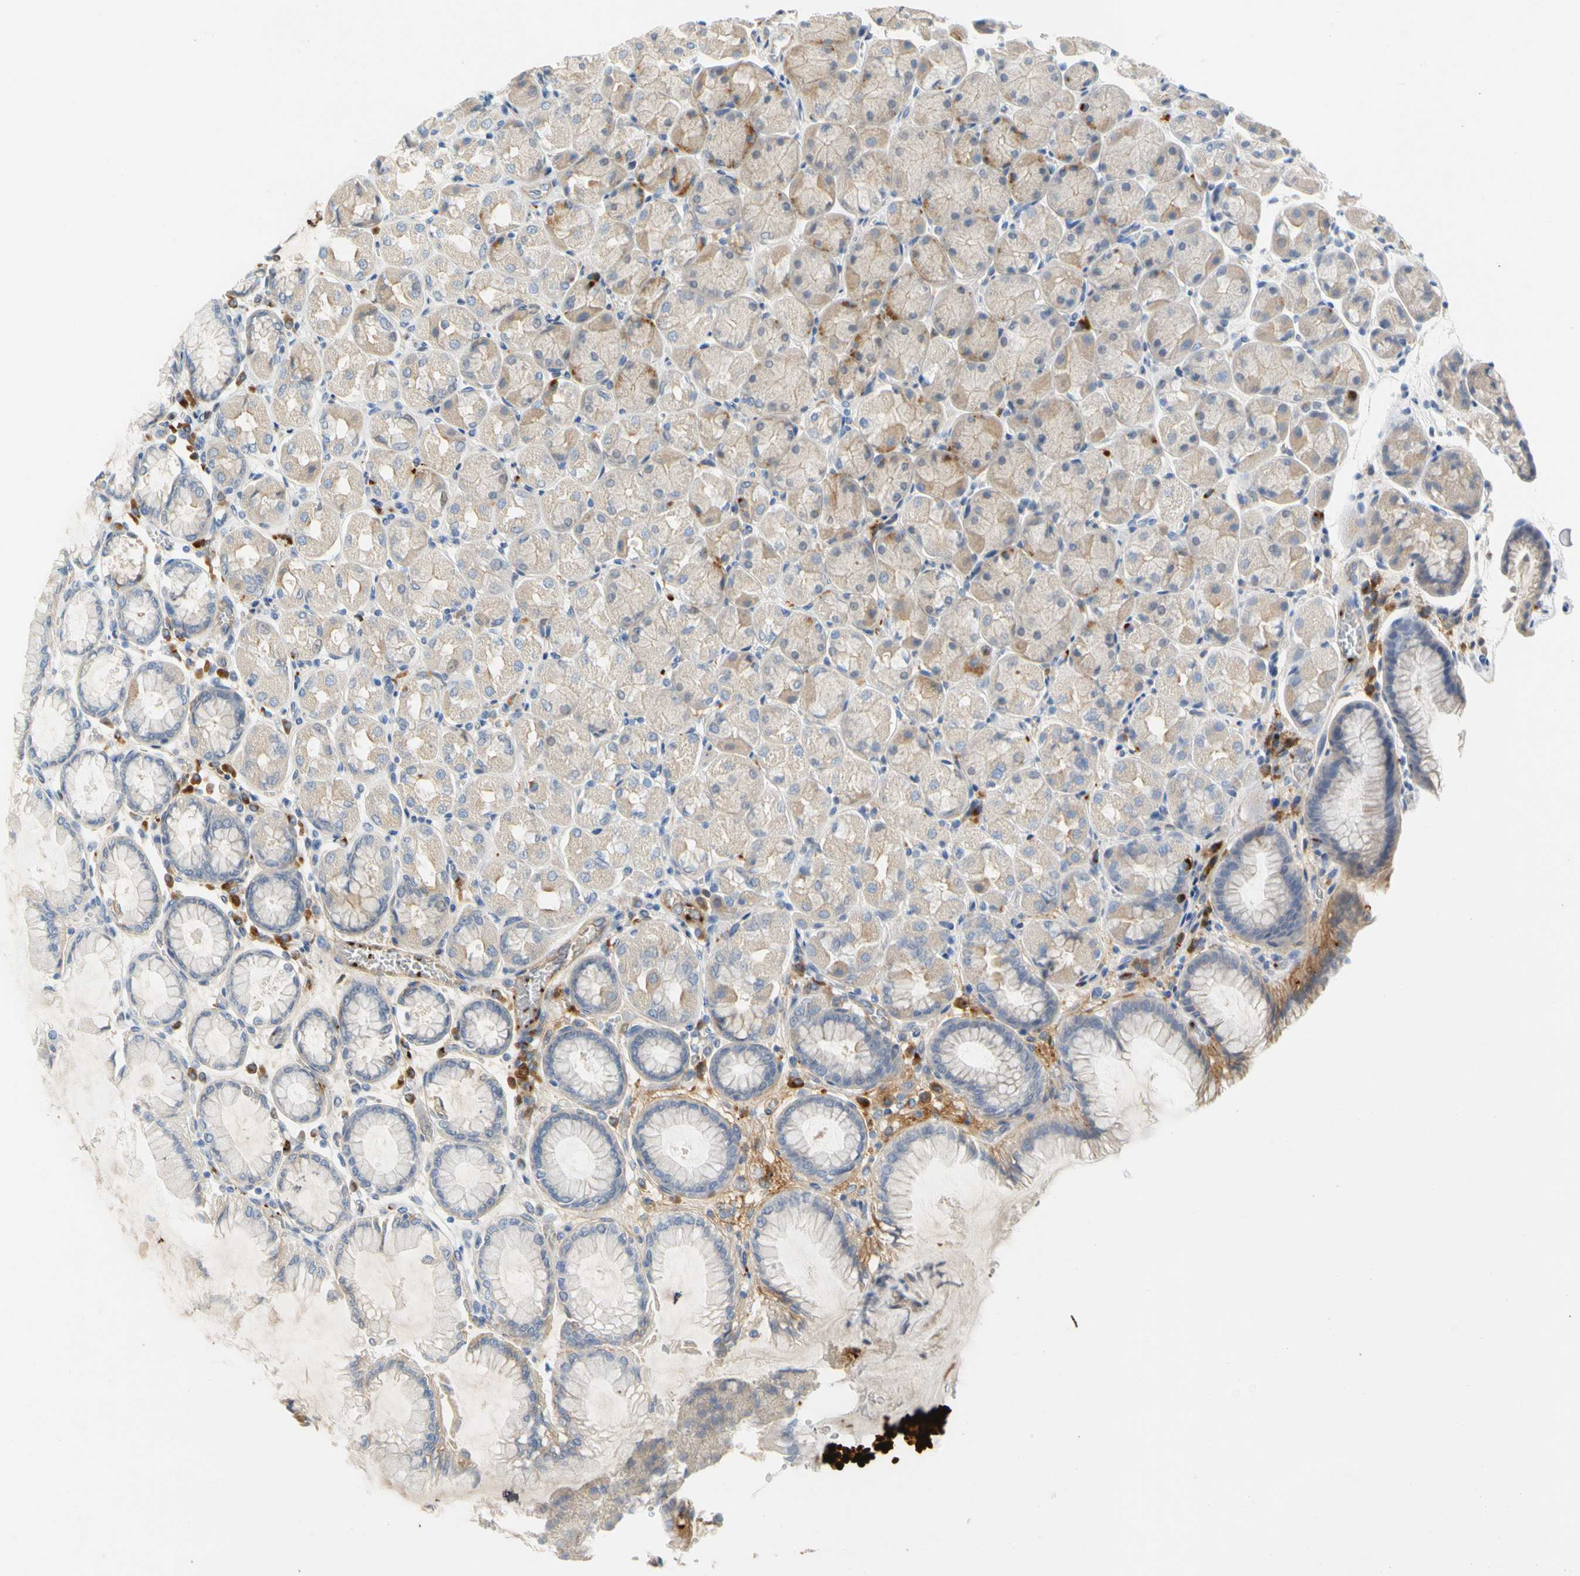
{"staining": {"intensity": "moderate", "quantity": "<25%", "location": "cytoplasmic/membranous"}, "tissue": "stomach", "cell_type": "Glandular cells", "image_type": "normal", "snomed": [{"axis": "morphology", "description": "Normal tissue, NOS"}, {"axis": "topography", "description": "Stomach, upper"}], "caption": "Glandular cells display low levels of moderate cytoplasmic/membranous positivity in approximately <25% of cells in benign stomach.", "gene": "ENSG00000288796", "patient": {"sex": "female", "age": 56}}